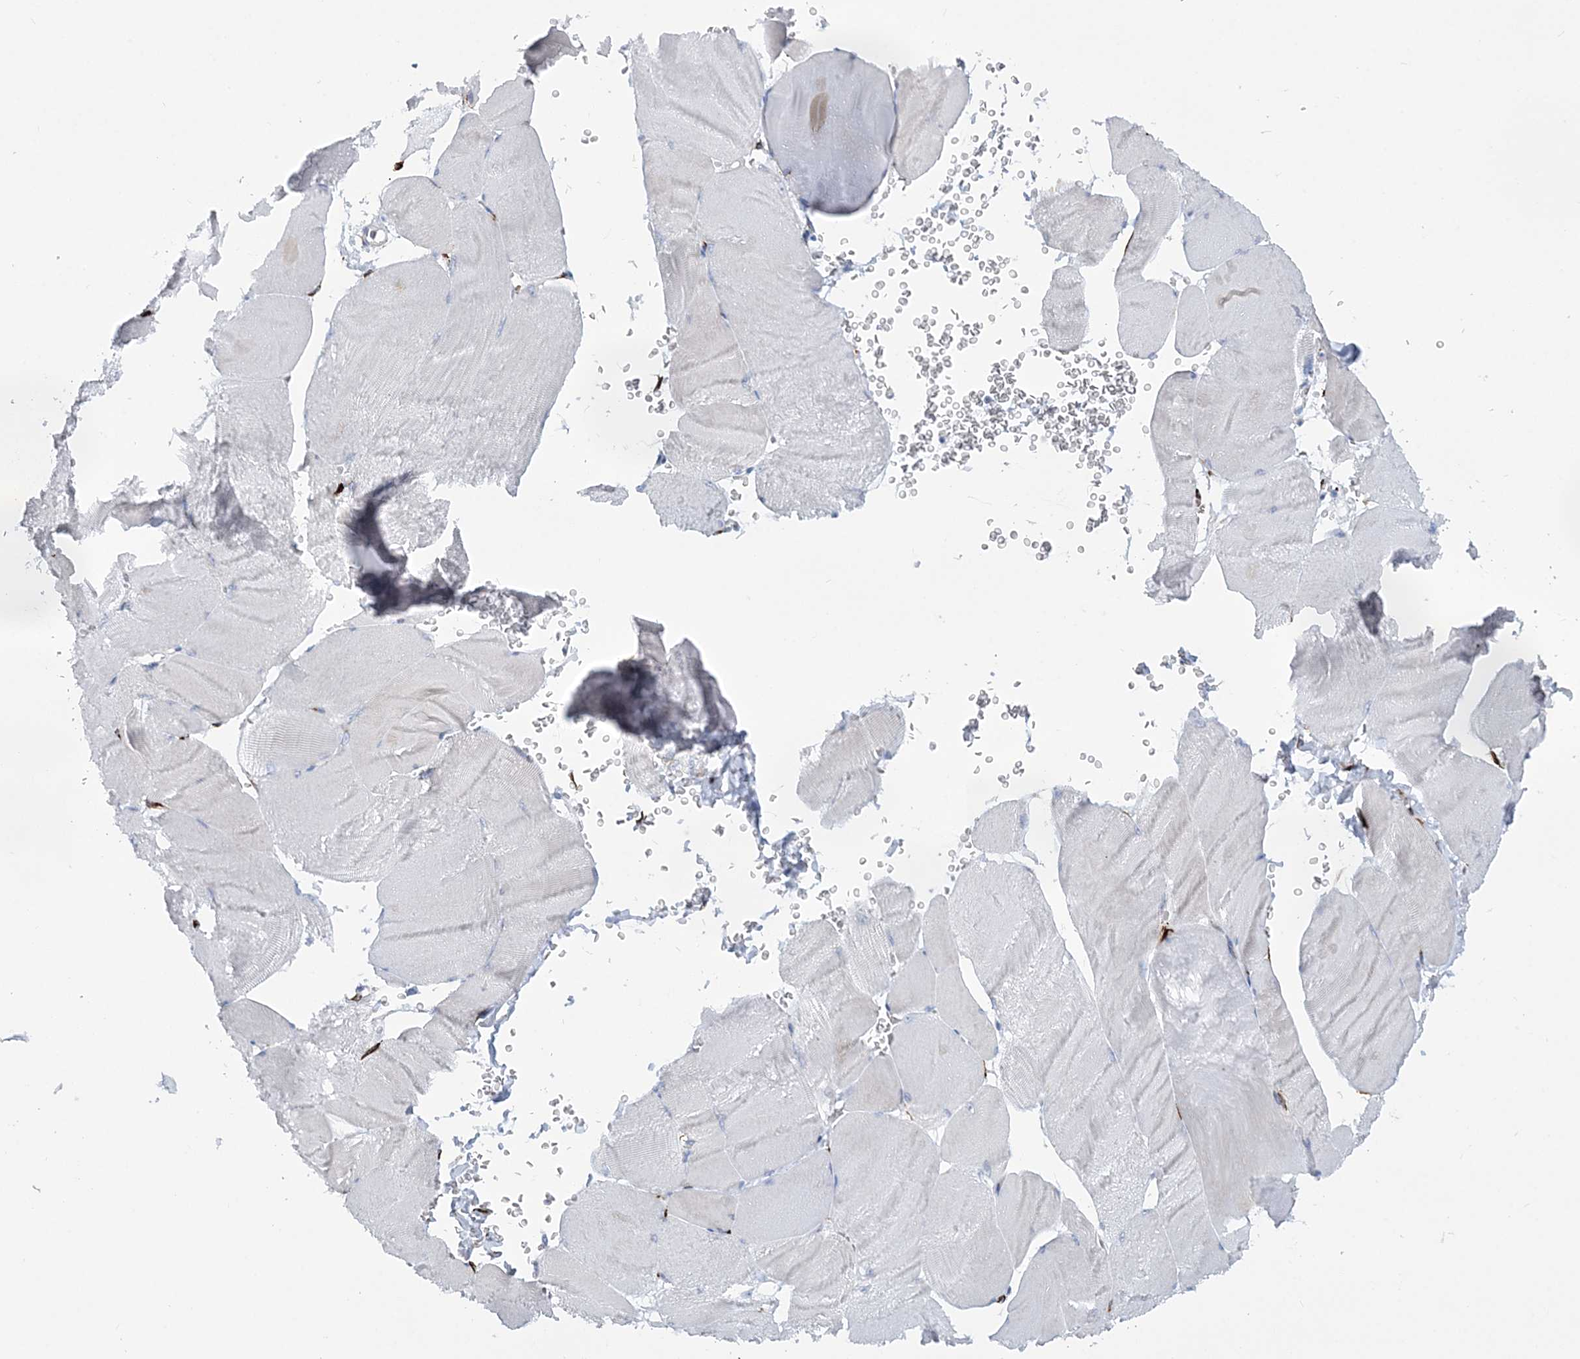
{"staining": {"intensity": "negative", "quantity": "none", "location": "none"}, "tissue": "skeletal muscle", "cell_type": "Myocytes", "image_type": "normal", "snomed": [{"axis": "morphology", "description": "Normal tissue, NOS"}, {"axis": "morphology", "description": "Basal cell carcinoma"}, {"axis": "topography", "description": "Skeletal muscle"}], "caption": "IHC of normal skeletal muscle reveals no staining in myocytes. (Brightfield microscopy of DAB IHC at high magnification).", "gene": "RAB11FIP5", "patient": {"sex": "female", "age": 64}}